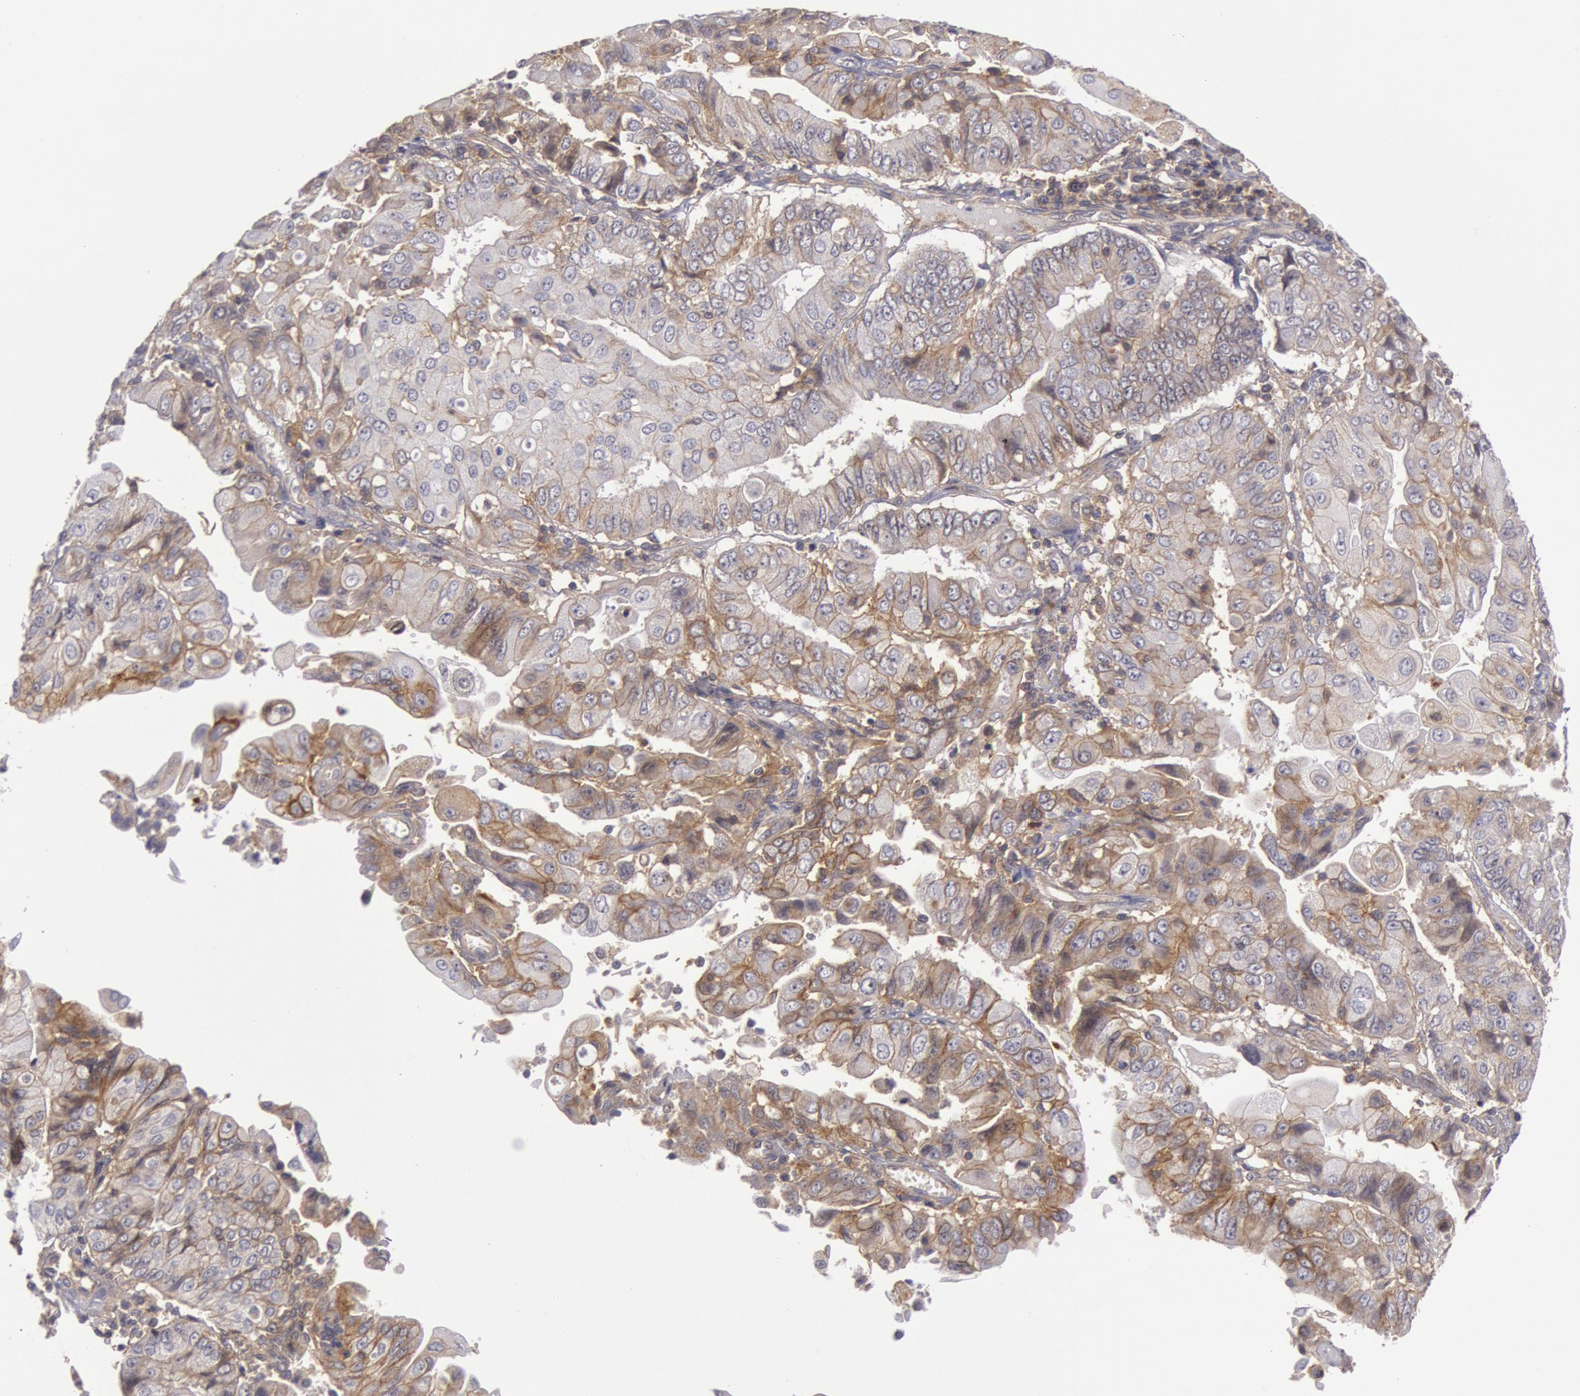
{"staining": {"intensity": "moderate", "quantity": ">75%", "location": "cytoplasmic/membranous"}, "tissue": "endometrial cancer", "cell_type": "Tumor cells", "image_type": "cancer", "snomed": [{"axis": "morphology", "description": "Adenocarcinoma, NOS"}, {"axis": "topography", "description": "Endometrium"}], "caption": "Immunohistochemical staining of human endometrial adenocarcinoma exhibits medium levels of moderate cytoplasmic/membranous protein expression in approximately >75% of tumor cells. (Brightfield microscopy of DAB IHC at high magnification).", "gene": "STX4", "patient": {"sex": "female", "age": 75}}